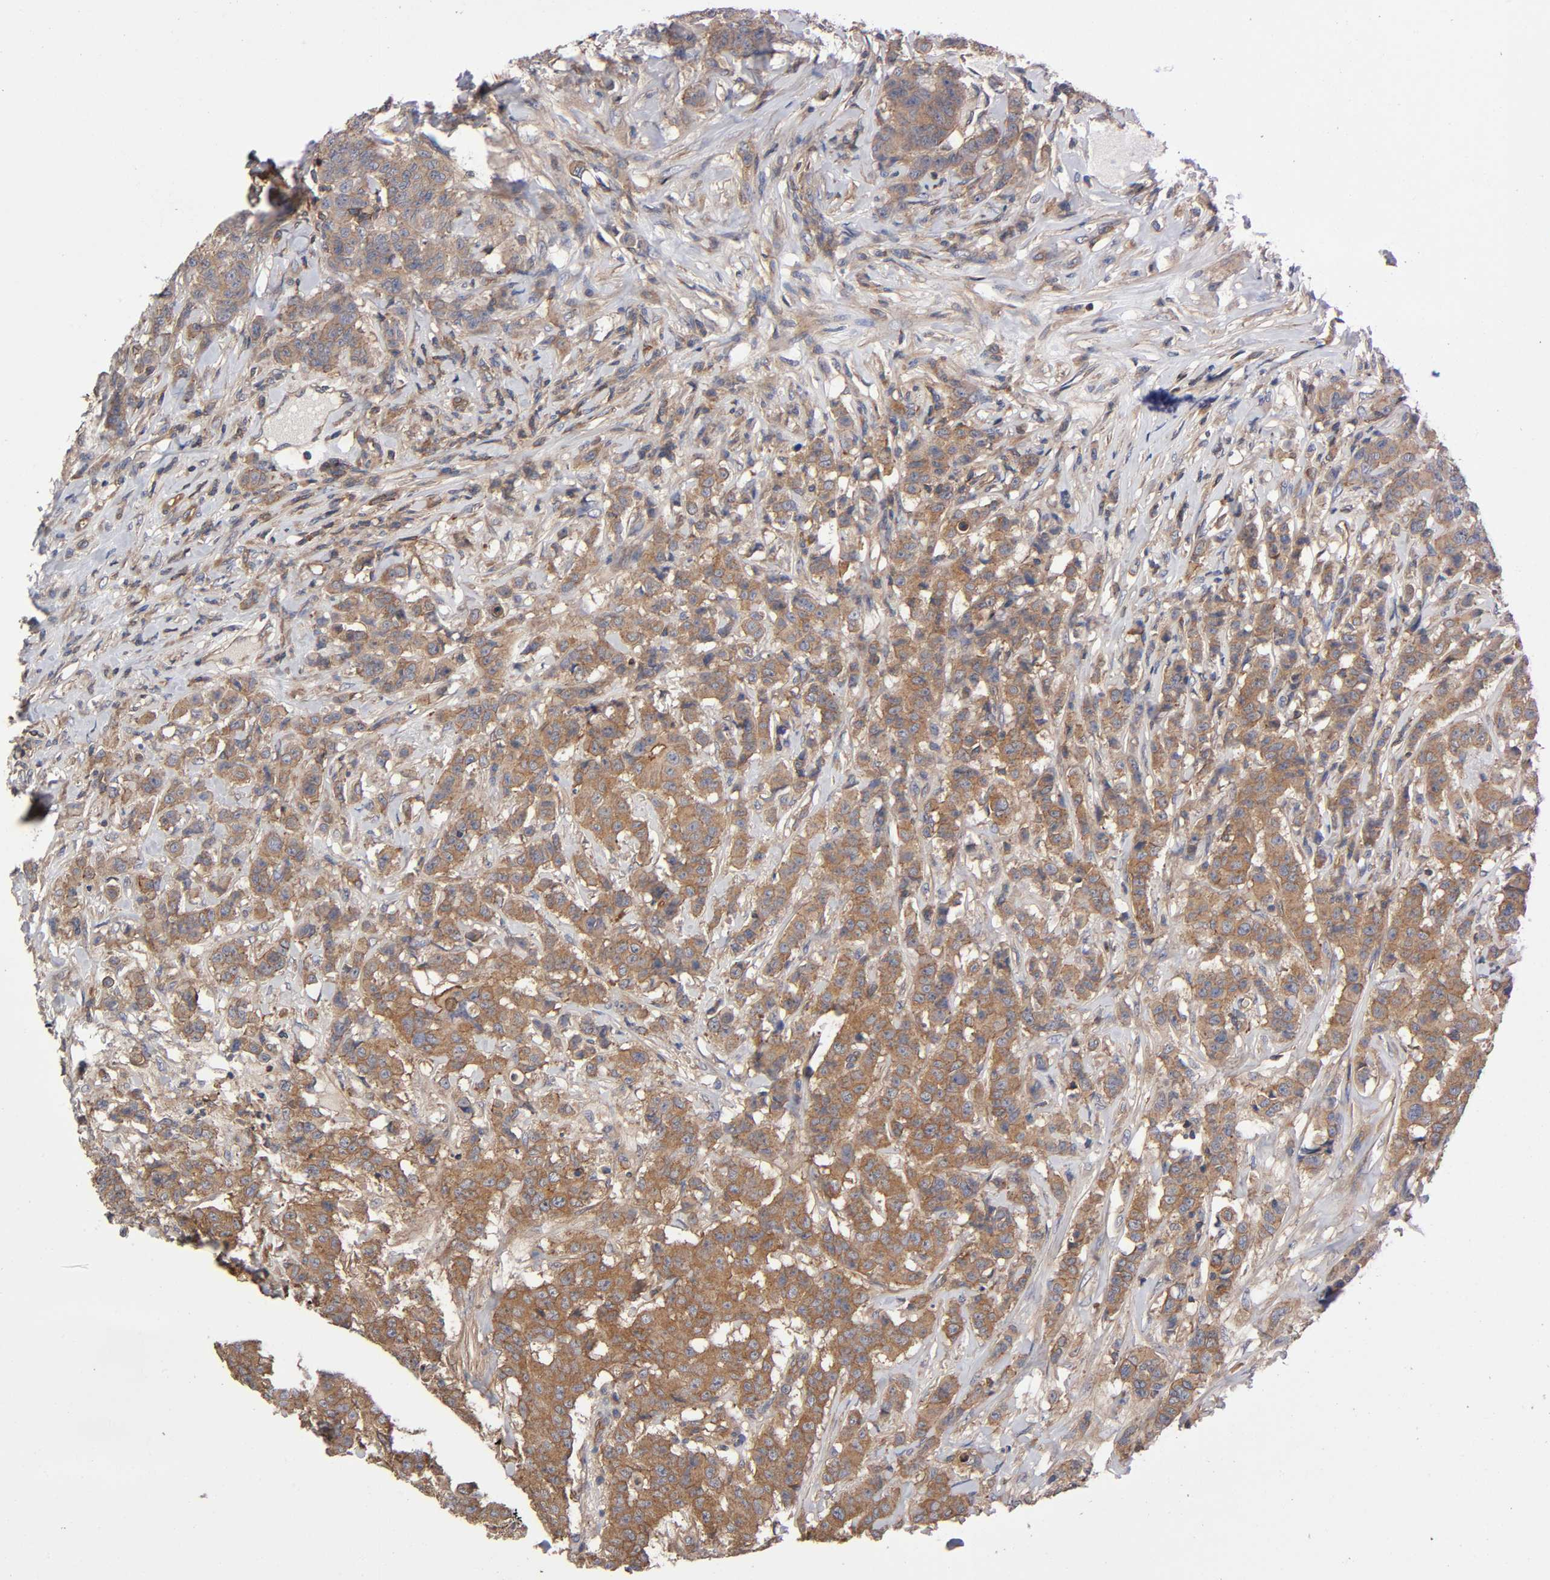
{"staining": {"intensity": "moderate", "quantity": ">75%", "location": "cytoplasmic/membranous"}, "tissue": "breast cancer", "cell_type": "Tumor cells", "image_type": "cancer", "snomed": [{"axis": "morphology", "description": "Duct carcinoma"}, {"axis": "topography", "description": "Breast"}], "caption": "A brown stain labels moderate cytoplasmic/membranous expression of a protein in human breast cancer tumor cells. (Brightfield microscopy of DAB IHC at high magnification).", "gene": "LAMTOR2", "patient": {"sex": "female", "age": 40}}